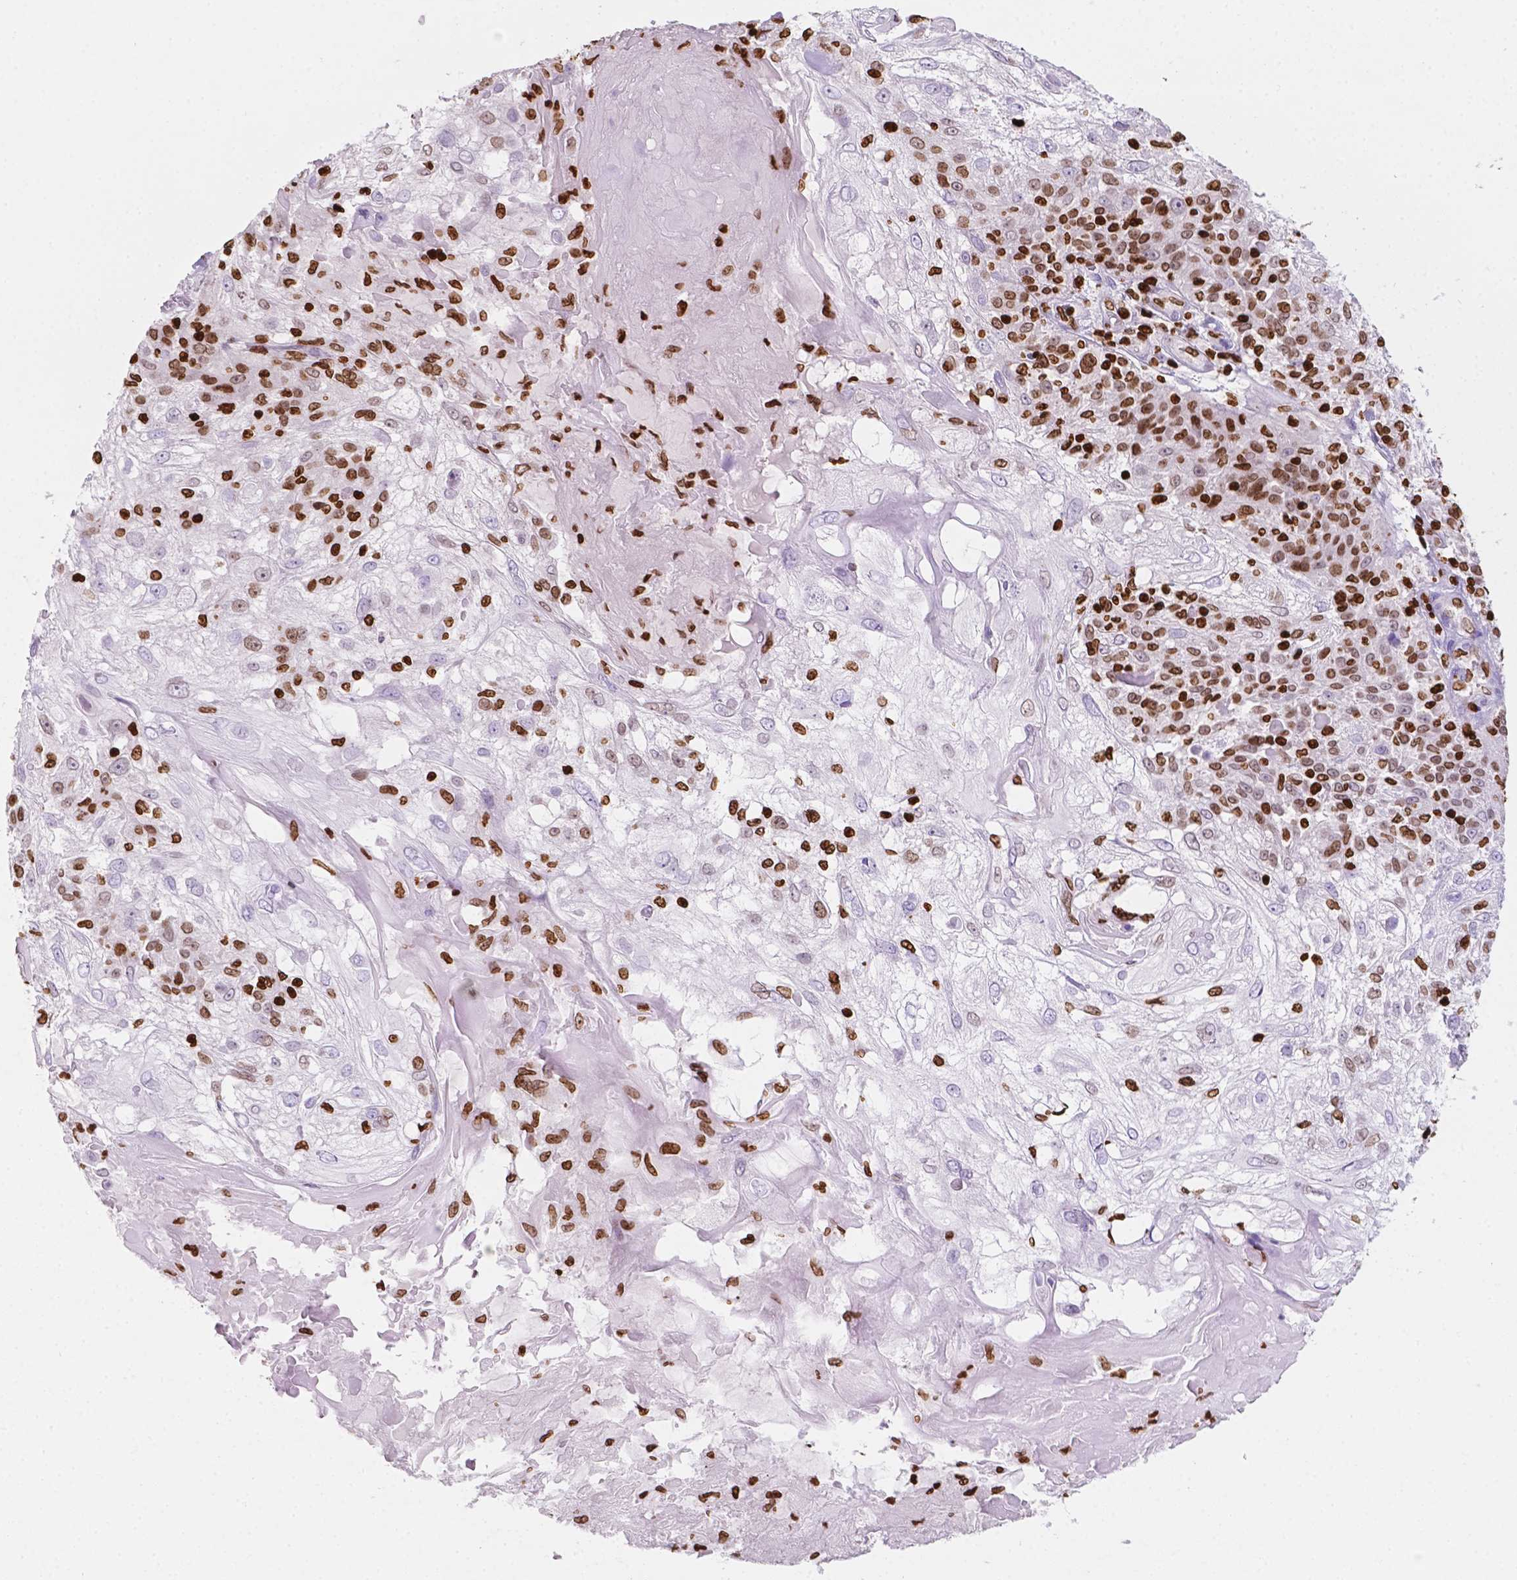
{"staining": {"intensity": "strong", "quantity": "<25%", "location": "nuclear"}, "tissue": "skin cancer", "cell_type": "Tumor cells", "image_type": "cancer", "snomed": [{"axis": "morphology", "description": "Normal tissue, NOS"}, {"axis": "morphology", "description": "Squamous cell carcinoma, NOS"}, {"axis": "topography", "description": "Skin"}], "caption": "This is a photomicrograph of IHC staining of skin squamous cell carcinoma, which shows strong expression in the nuclear of tumor cells.", "gene": "CBY3", "patient": {"sex": "female", "age": 83}}